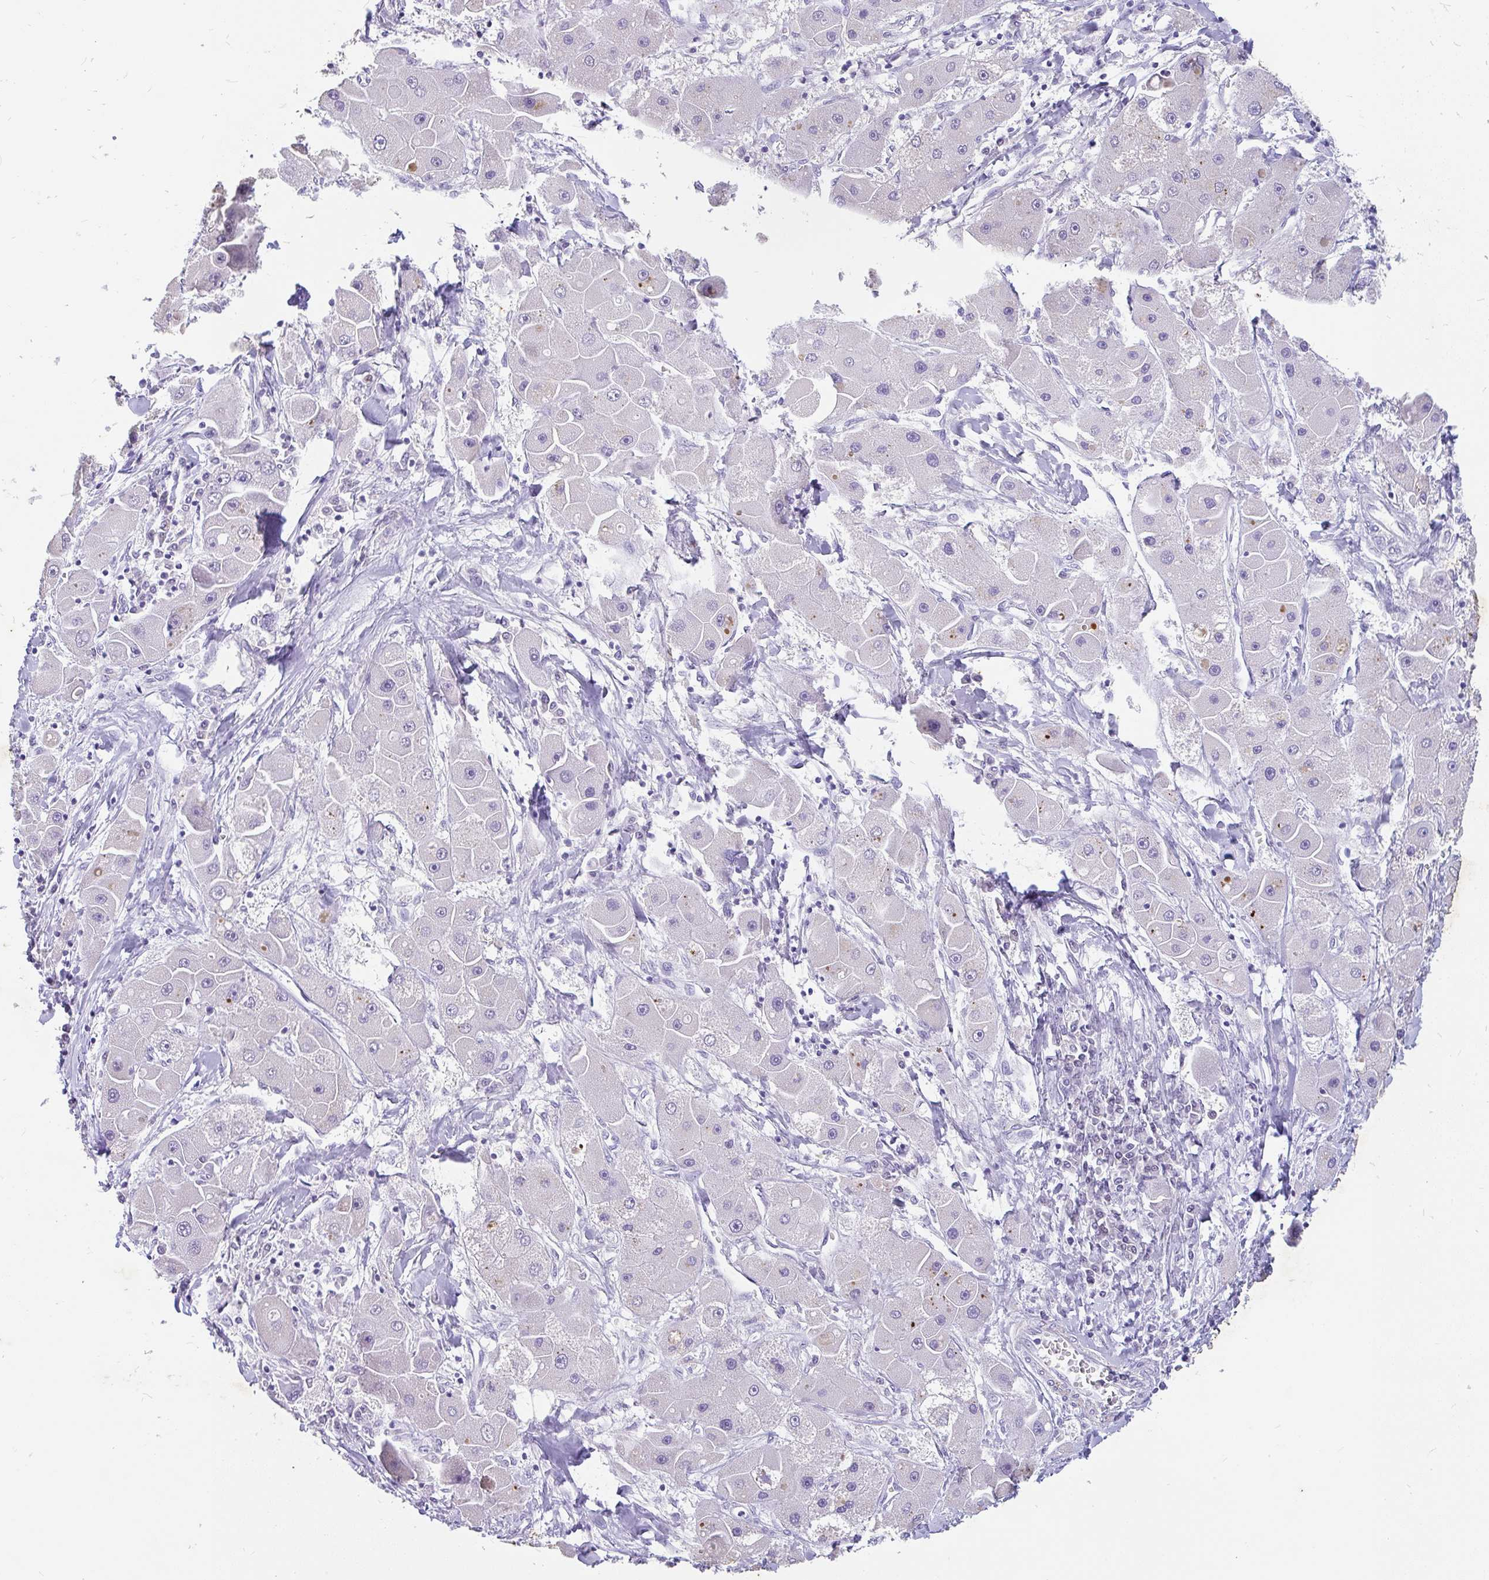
{"staining": {"intensity": "negative", "quantity": "none", "location": "none"}, "tissue": "liver cancer", "cell_type": "Tumor cells", "image_type": "cancer", "snomed": [{"axis": "morphology", "description": "Carcinoma, Hepatocellular, NOS"}, {"axis": "topography", "description": "Liver"}], "caption": "A high-resolution micrograph shows immunohistochemistry staining of liver hepatocellular carcinoma, which shows no significant positivity in tumor cells.", "gene": "EML5", "patient": {"sex": "male", "age": 24}}